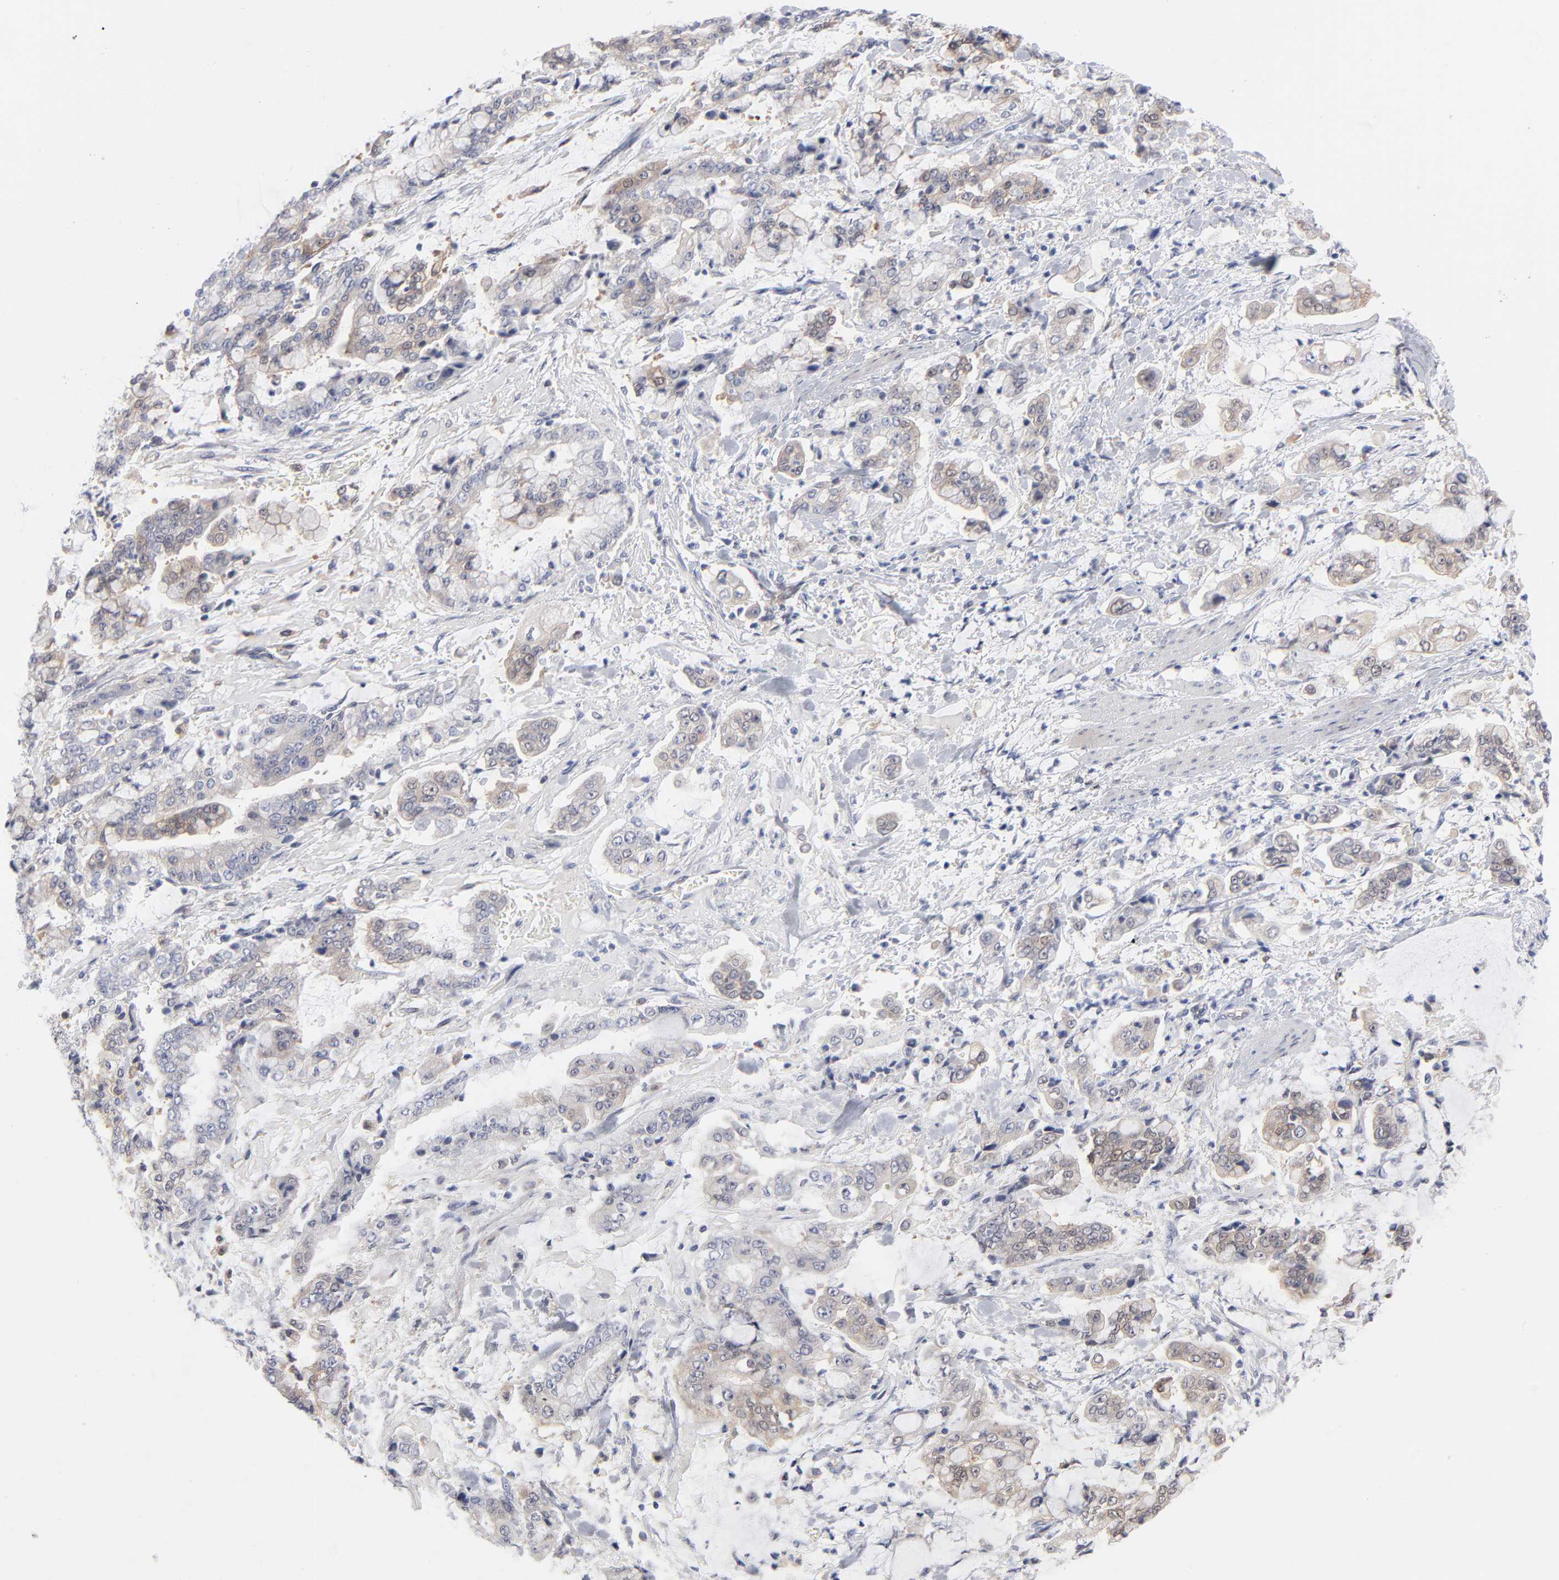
{"staining": {"intensity": "weak", "quantity": "25%-75%", "location": "cytoplasmic/membranous"}, "tissue": "stomach cancer", "cell_type": "Tumor cells", "image_type": "cancer", "snomed": [{"axis": "morphology", "description": "Normal tissue, NOS"}, {"axis": "morphology", "description": "Adenocarcinoma, NOS"}, {"axis": "topography", "description": "Stomach, upper"}, {"axis": "topography", "description": "Stomach"}], "caption": "Protein staining of stomach cancer tissue shows weak cytoplasmic/membranous staining in approximately 25%-75% of tumor cells.", "gene": "ARRB1", "patient": {"sex": "male", "age": 76}}